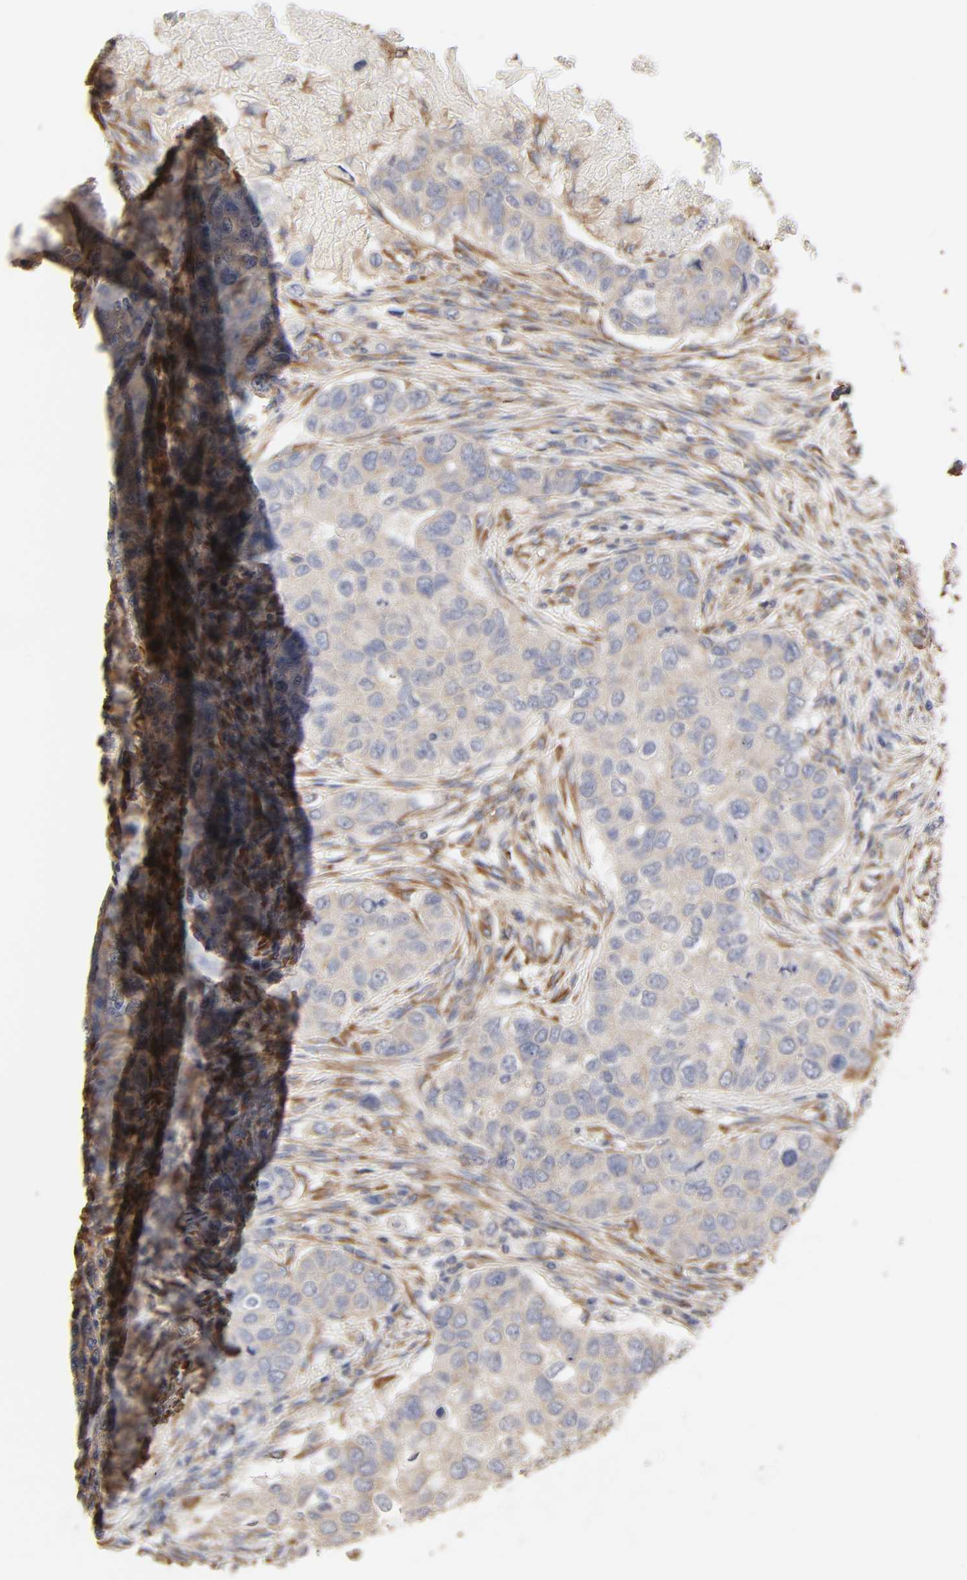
{"staining": {"intensity": "weak", "quantity": ">75%", "location": "cytoplasmic/membranous"}, "tissue": "breast cancer", "cell_type": "Tumor cells", "image_type": "cancer", "snomed": [{"axis": "morphology", "description": "Normal tissue, NOS"}, {"axis": "morphology", "description": "Duct carcinoma"}, {"axis": "topography", "description": "Breast"}], "caption": "This micrograph reveals breast intraductal carcinoma stained with IHC to label a protein in brown. The cytoplasmic/membranous of tumor cells show weak positivity for the protein. Nuclei are counter-stained blue.", "gene": "EIF4G2", "patient": {"sex": "female", "age": 49}}